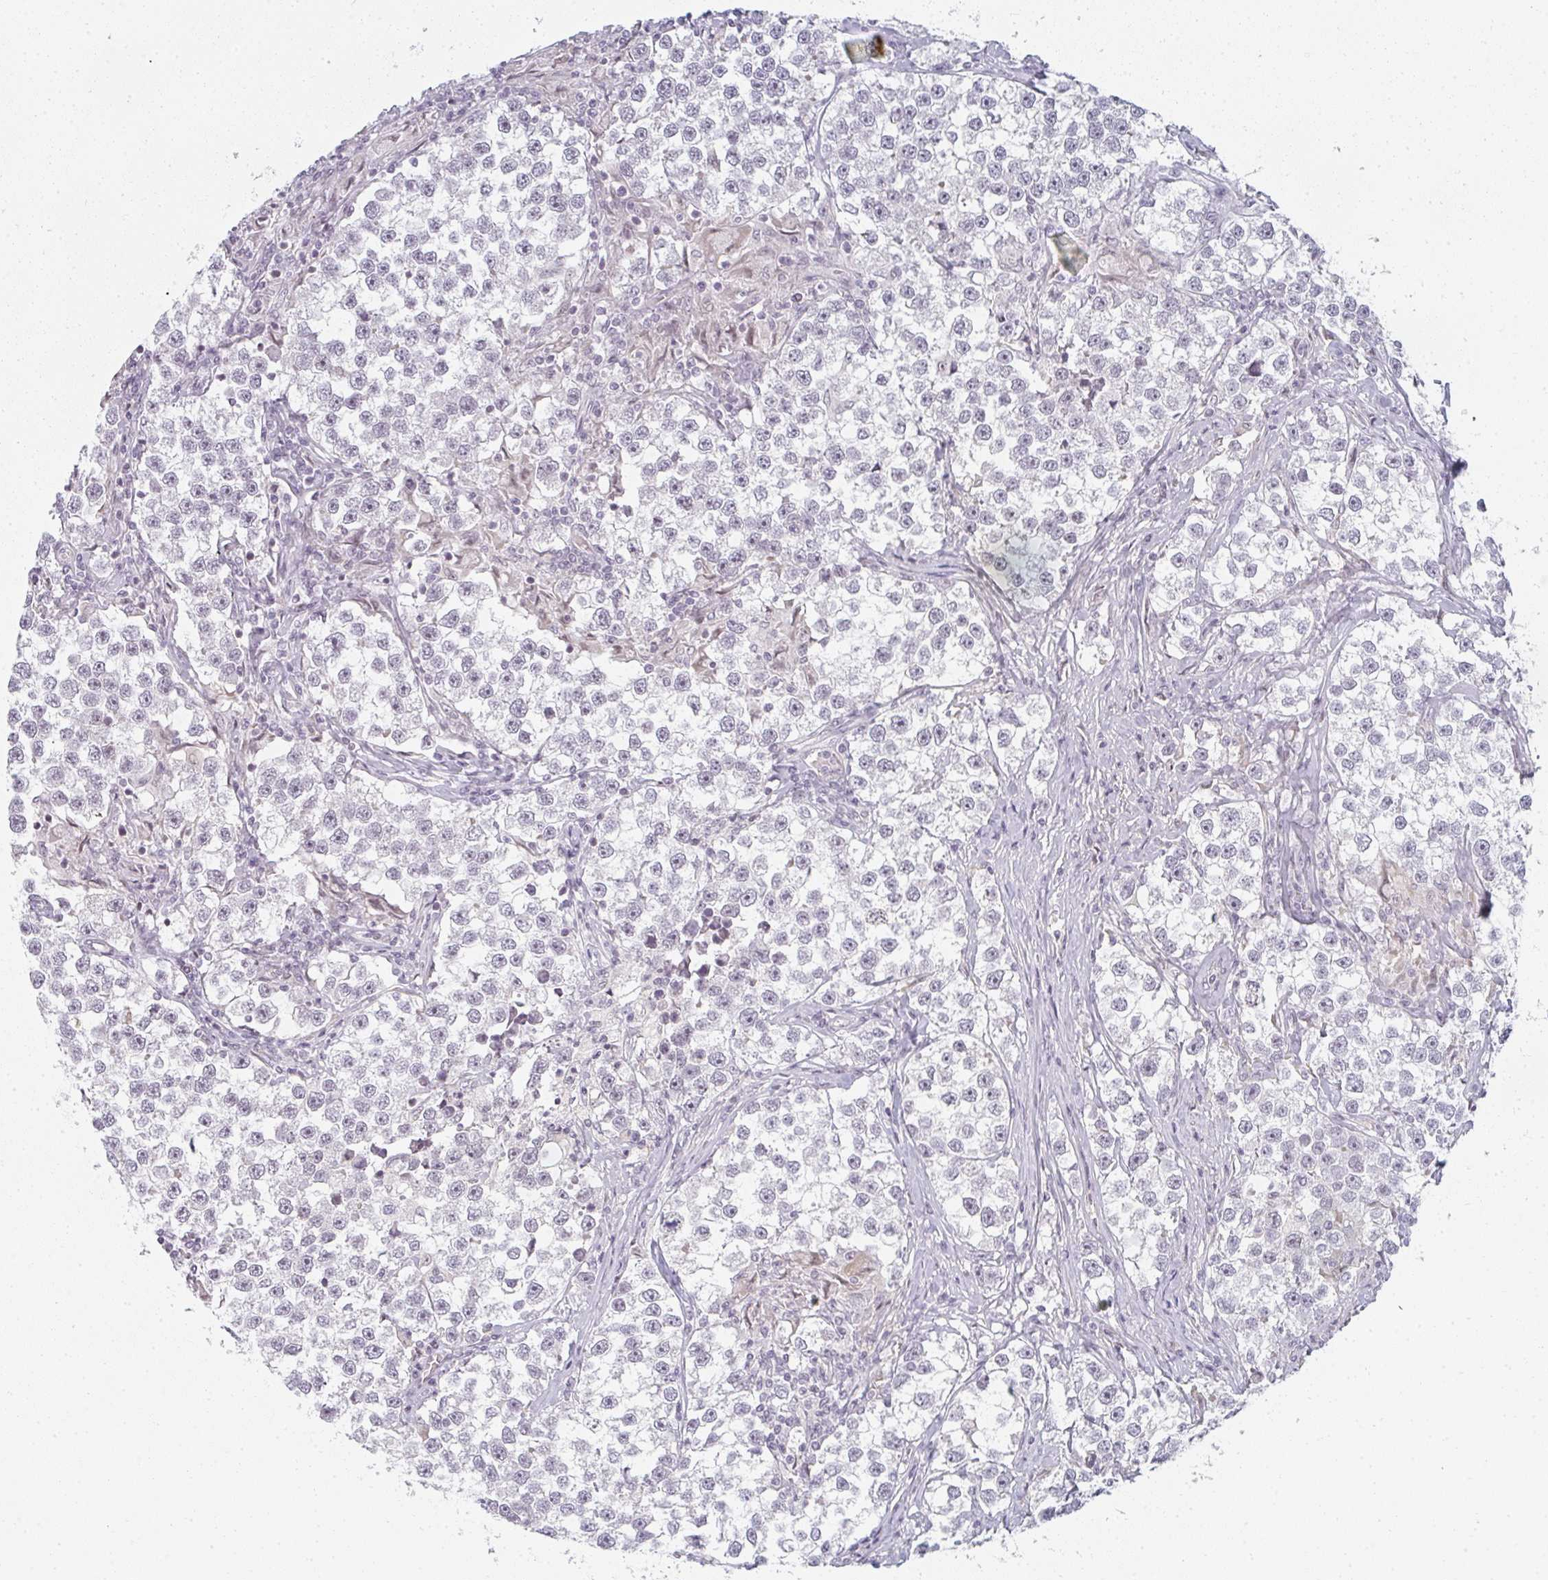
{"staining": {"intensity": "negative", "quantity": "none", "location": "none"}, "tissue": "testis cancer", "cell_type": "Tumor cells", "image_type": "cancer", "snomed": [{"axis": "morphology", "description": "Seminoma, NOS"}, {"axis": "topography", "description": "Testis"}], "caption": "An image of seminoma (testis) stained for a protein exhibits no brown staining in tumor cells. Nuclei are stained in blue.", "gene": "RBBP6", "patient": {"sex": "male", "age": 46}}